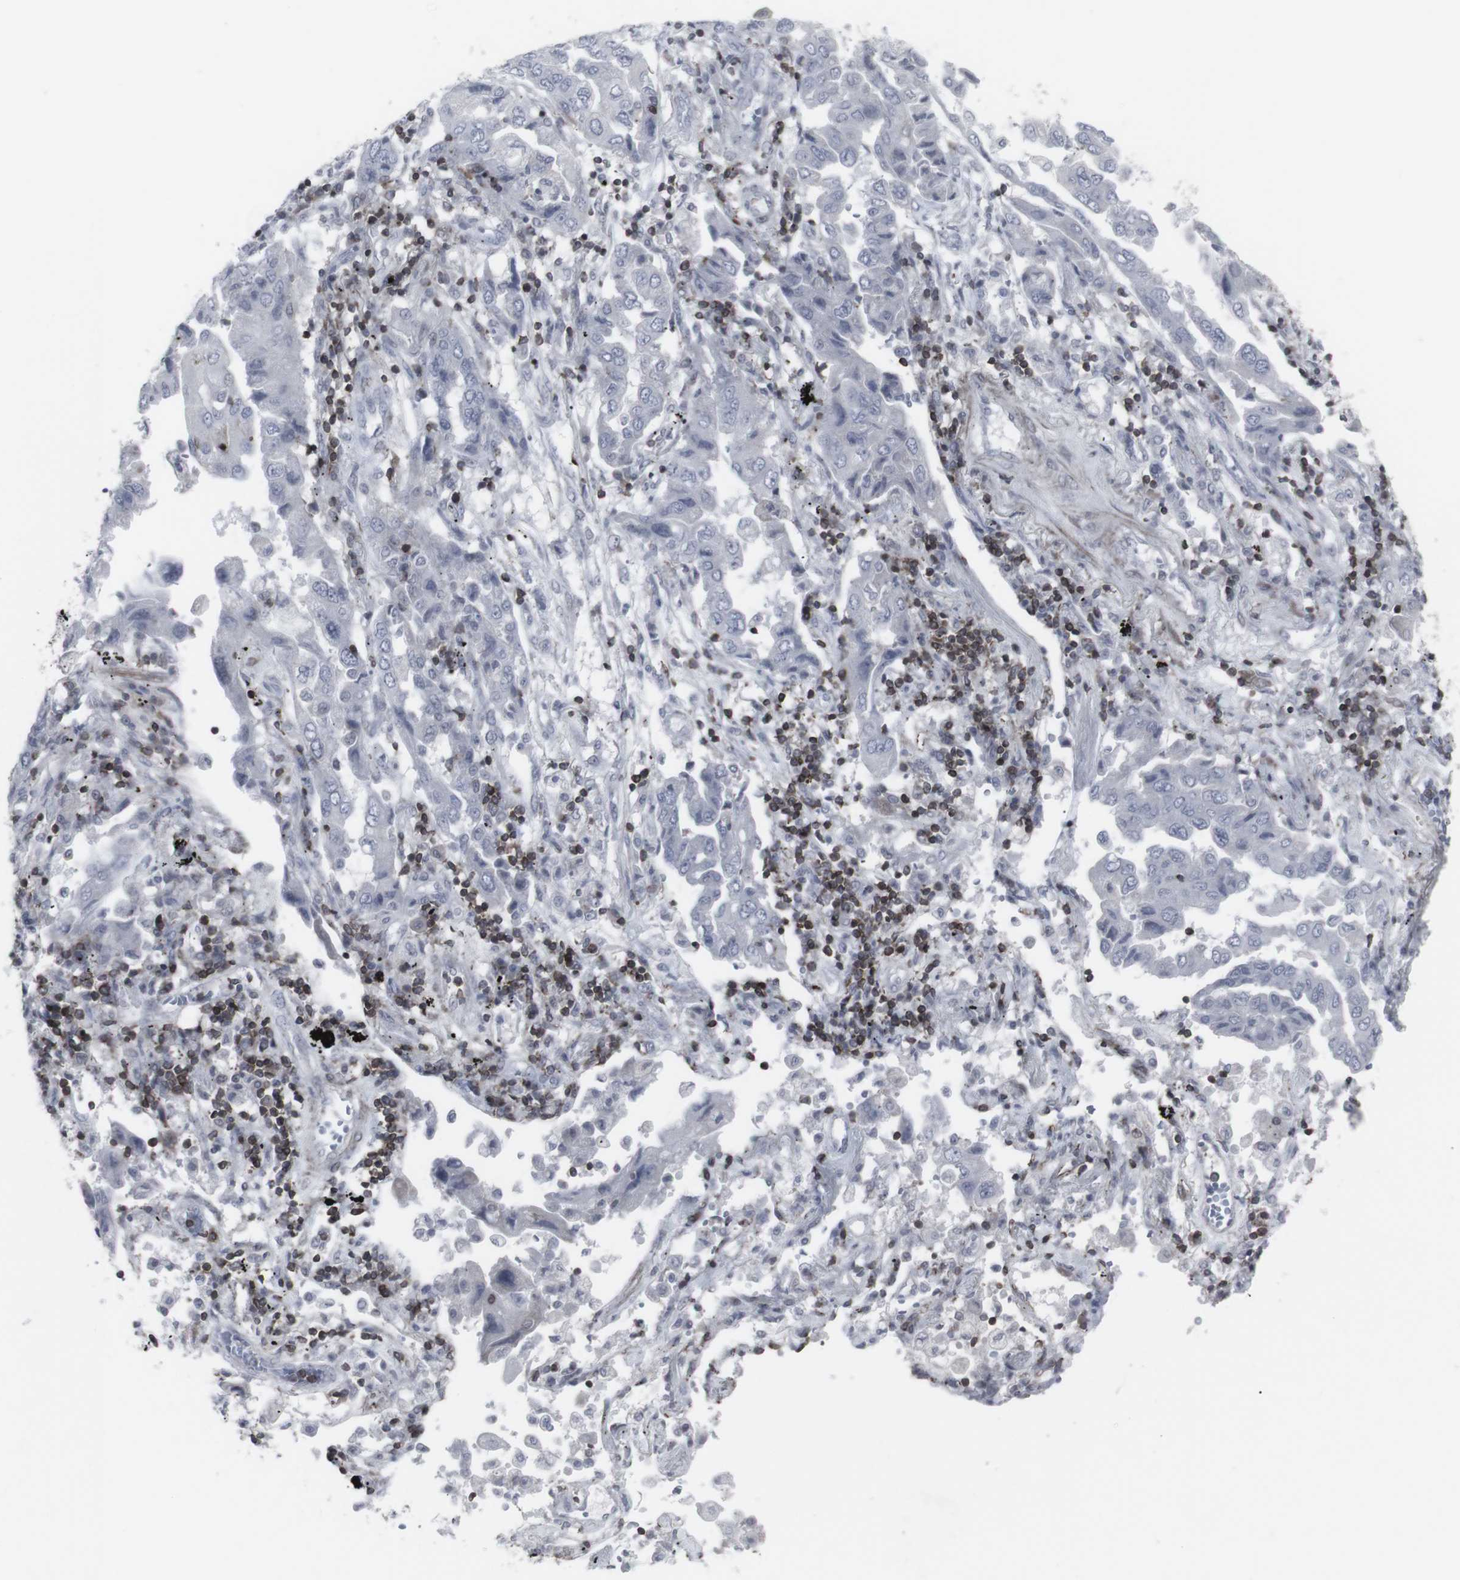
{"staining": {"intensity": "negative", "quantity": "none", "location": "none"}, "tissue": "lung cancer", "cell_type": "Tumor cells", "image_type": "cancer", "snomed": [{"axis": "morphology", "description": "Adenocarcinoma, NOS"}, {"axis": "topography", "description": "Lung"}], "caption": "A high-resolution histopathology image shows immunohistochemistry staining of lung cancer (adenocarcinoma), which demonstrates no significant expression in tumor cells.", "gene": "APOBEC2", "patient": {"sex": "female", "age": 65}}